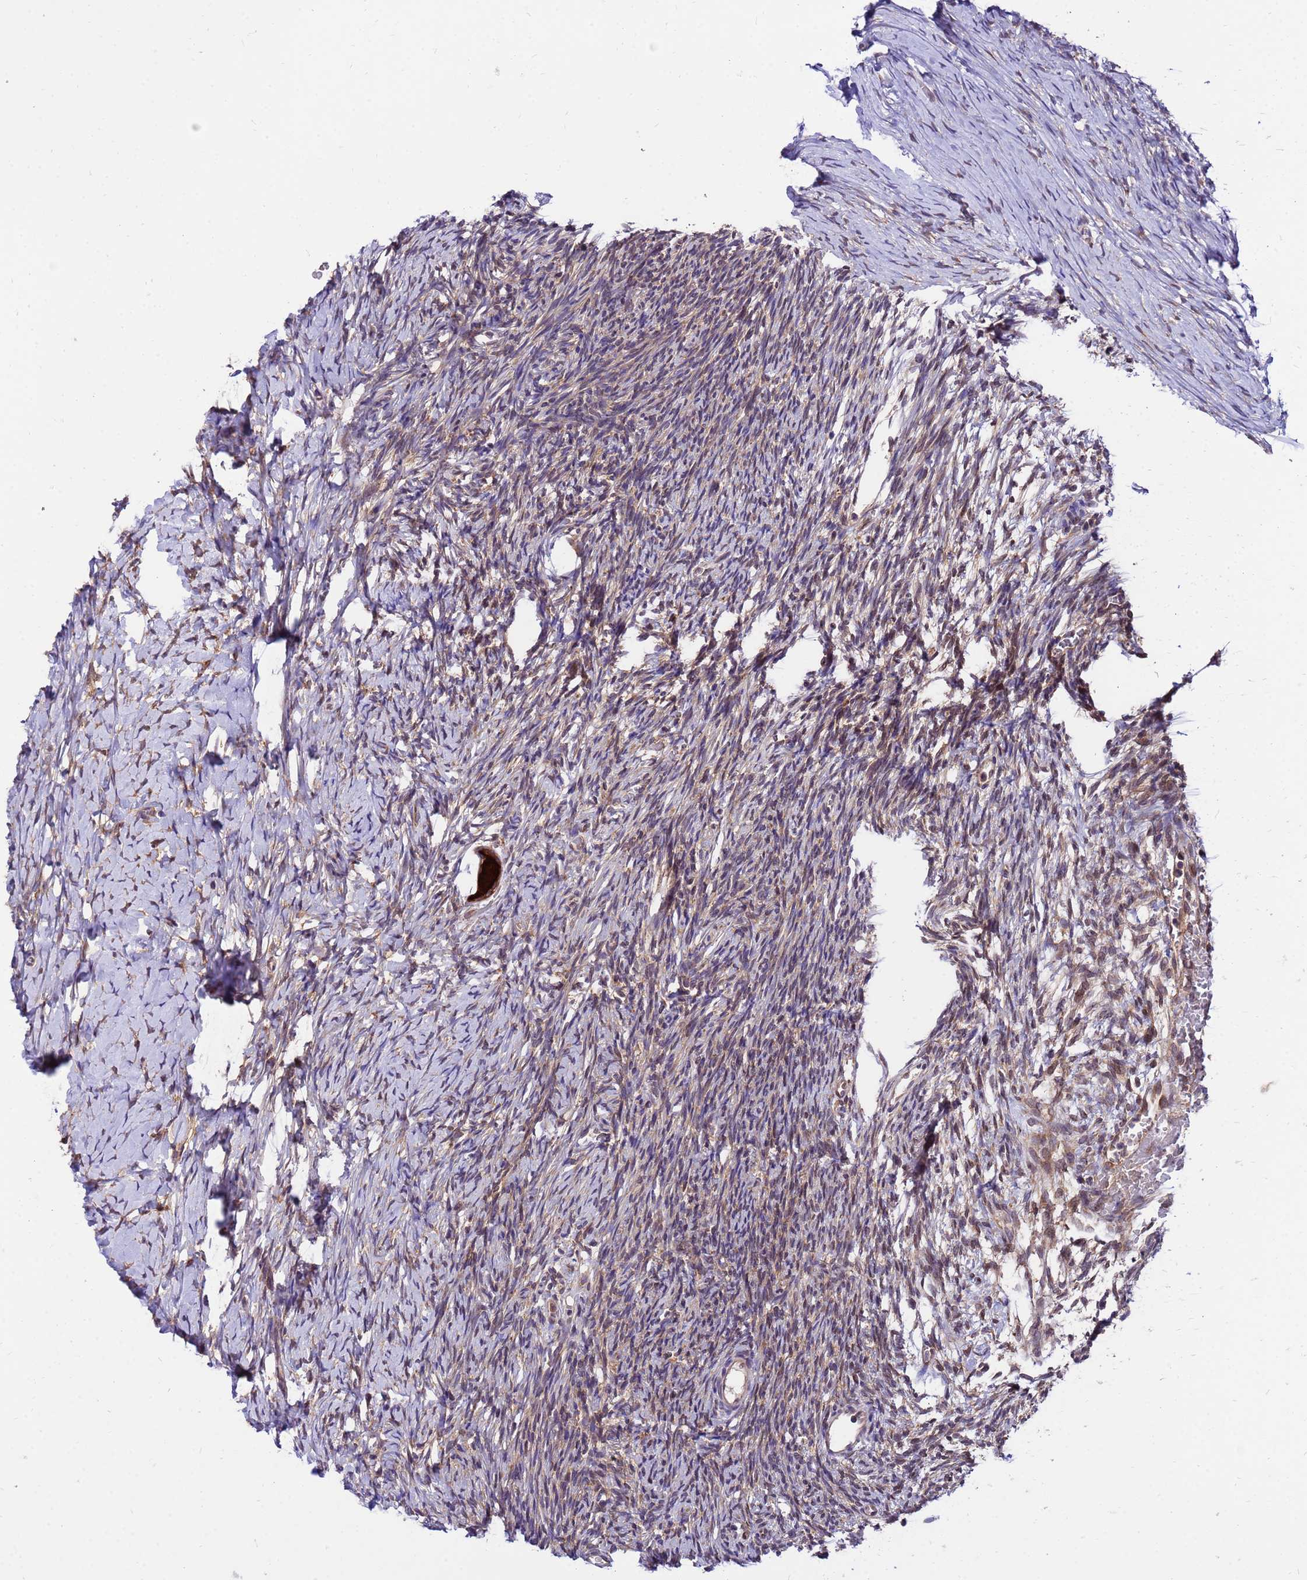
{"staining": {"intensity": "strong", "quantity": ">75%", "location": "cytoplasmic/membranous"}, "tissue": "ovary", "cell_type": "Follicle cells", "image_type": "normal", "snomed": [{"axis": "morphology", "description": "Normal tissue, NOS"}, {"axis": "topography", "description": "Ovary"}], "caption": "DAB (3,3'-diaminobenzidine) immunohistochemical staining of normal human ovary exhibits strong cytoplasmic/membranous protein expression in approximately >75% of follicle cells. The staining is performed using DAB brown chromogen to label protein expression. The nuclei are counter-stained blue using hematoxylin.", "gene": "GET3", "patient": {"sex": "female", "age": 39}}